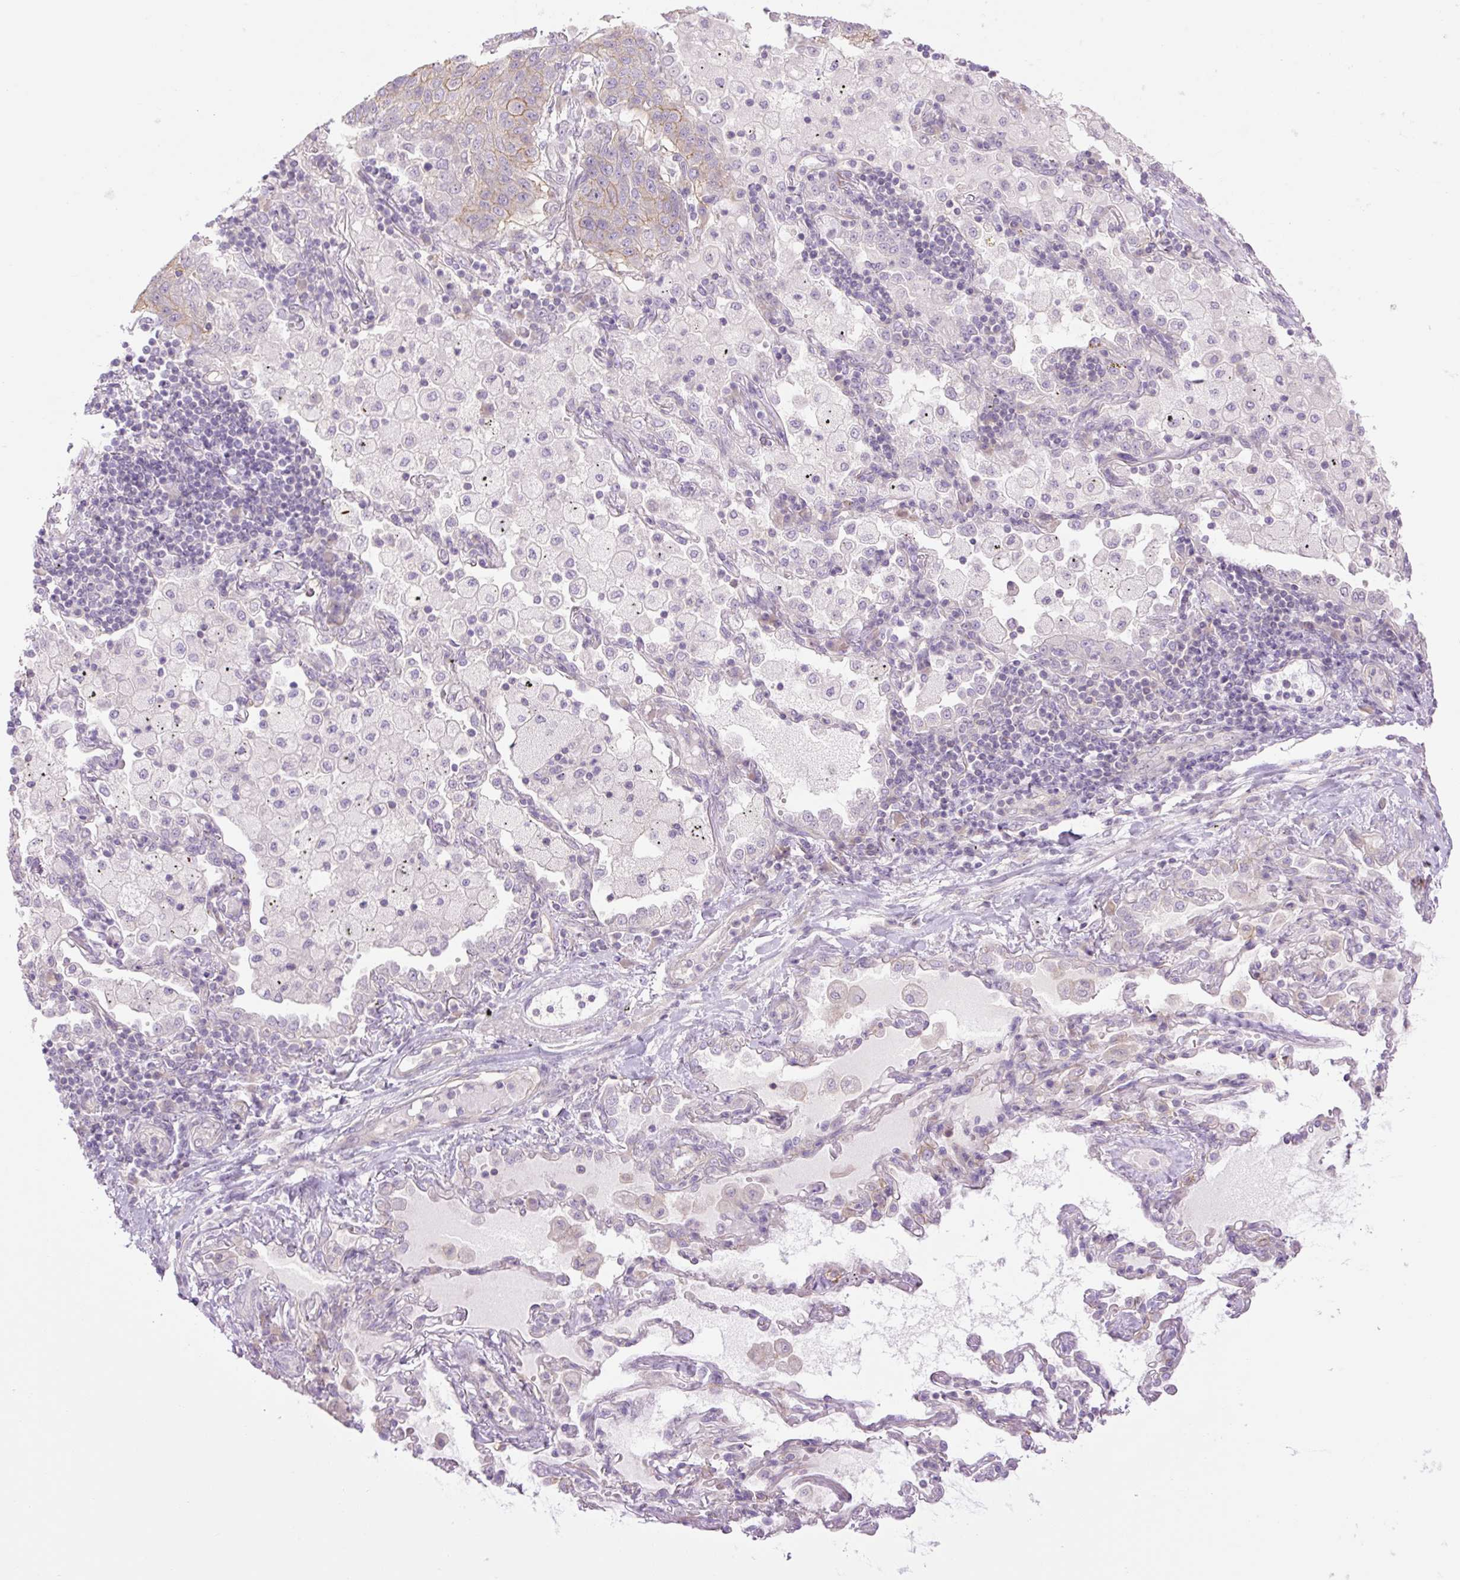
{"staining": {"intensity": "negative", "quantity": "none", "location": "none"}, "tissue": "lung cancer", "cell_type": "Tumor cells", "image_type": "cancer", "snomed": [{"axis": "morphology", "description": "Squamous cell carcinoma, NOS"}, {"axis": "topography", "description": "Lung"}], "caption": "The immunohistochemistry (IHC) micrograph has no significant expression in tumor cells of squamous cell carcinoma (lung) tissue.", "gene": "GRID2", "patient": {"sex": "female", "age": 70}}